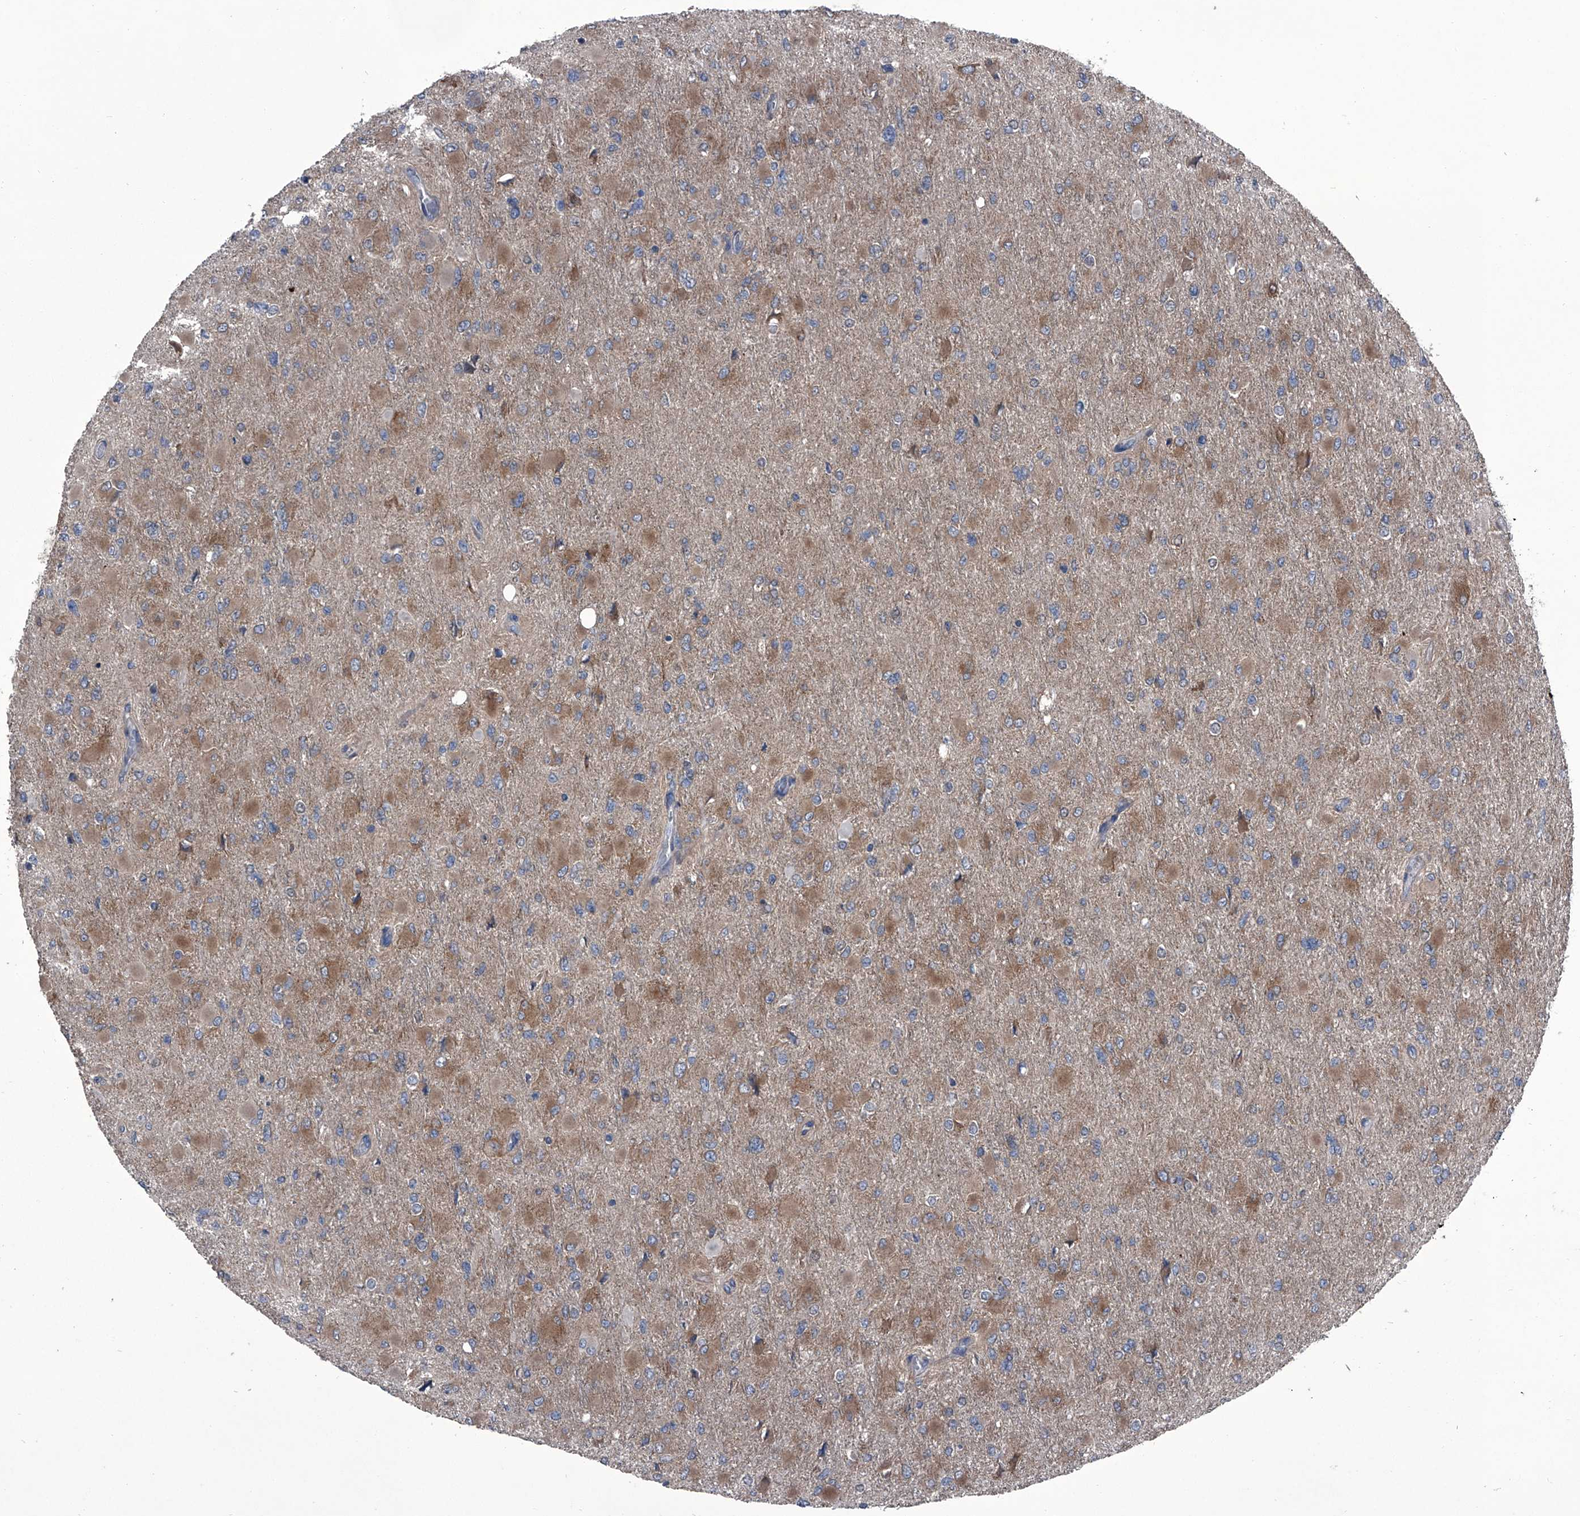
{"staining": {"intensity": "moderate", "quantity": "<25%", "location": "cytoplasmic/membranous"}, "tissue": "glioma", "cell_type": "Tumor cells", "image_type": "cancer", "snomed": [{"axis": "morphology", "description": "Glioma, malignant, High grade"}, {"axis": "topography", "description": "Cerebral cortex"}], "caption": "The micrograph demonstrates immunohistochemical staining of glioma. There is moderate cytoplasmic/membranous positivity is seen in approximately <25% of tumor cells.", "gene": "PIP5K1A", "patient": {"sex": "female", "age": 36}}